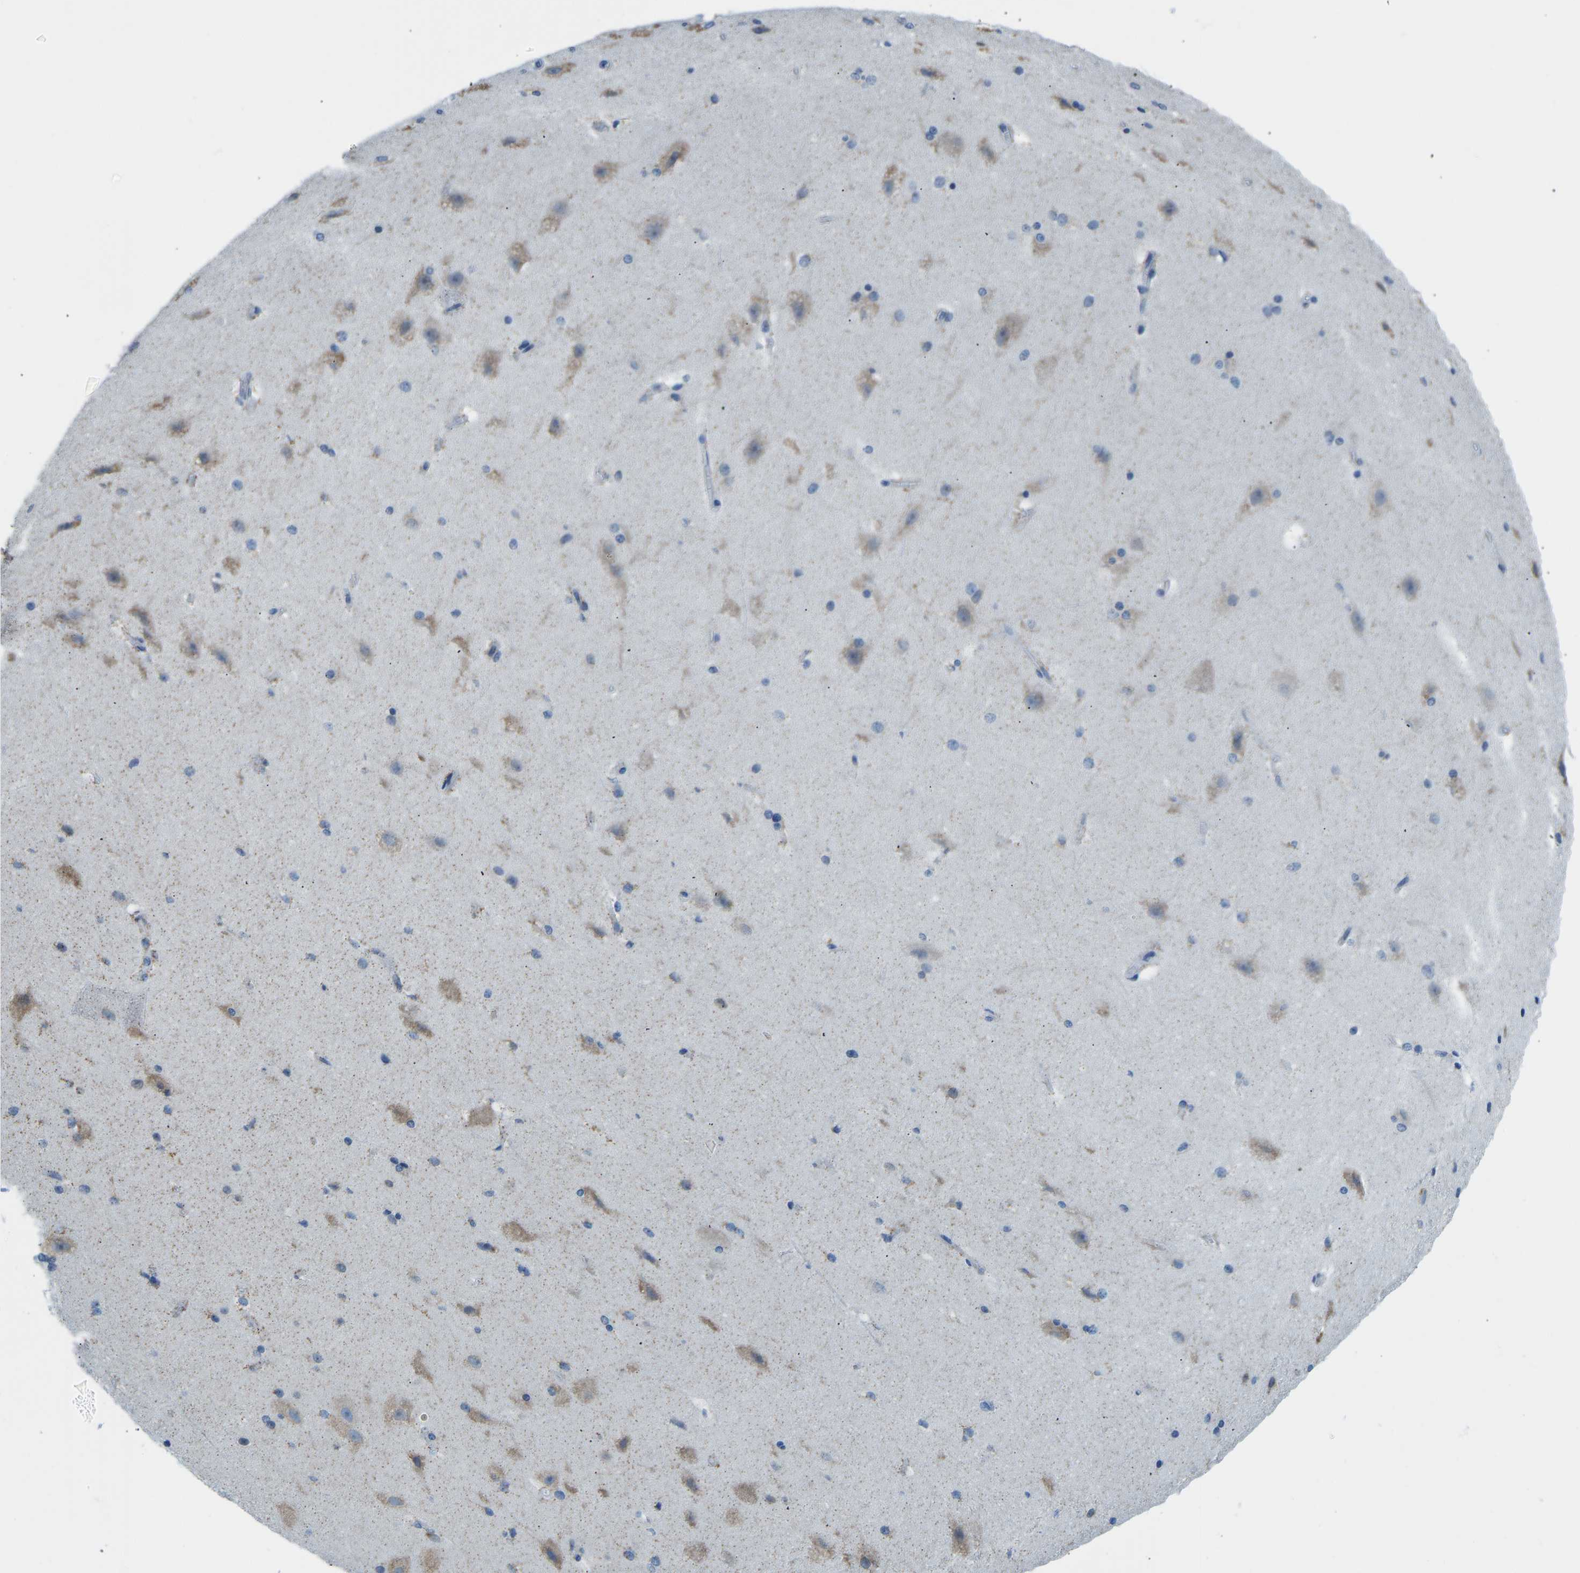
{"staining": {"intensity": "negative", "quantity": "none", "location": "none"}, "tissue": "cerebral cortex", "cell_type": "Endothelial cells", "image_type": "normal", "snomed": [{"axis": "morphology", "description": "Normal tissue, NOS"}, {"axis": "topography", "description": "Cerebral cortex"}, {"axis": "topography", "description": "Hippocampus"}], "caption": "IHC image of benign cerebral cortex: human cerebral cortex stained with DAB shows no significant protein positivity in endothelial cells.", "gene": "VRK1", "patient": {"sex": "female", "age": 19}}